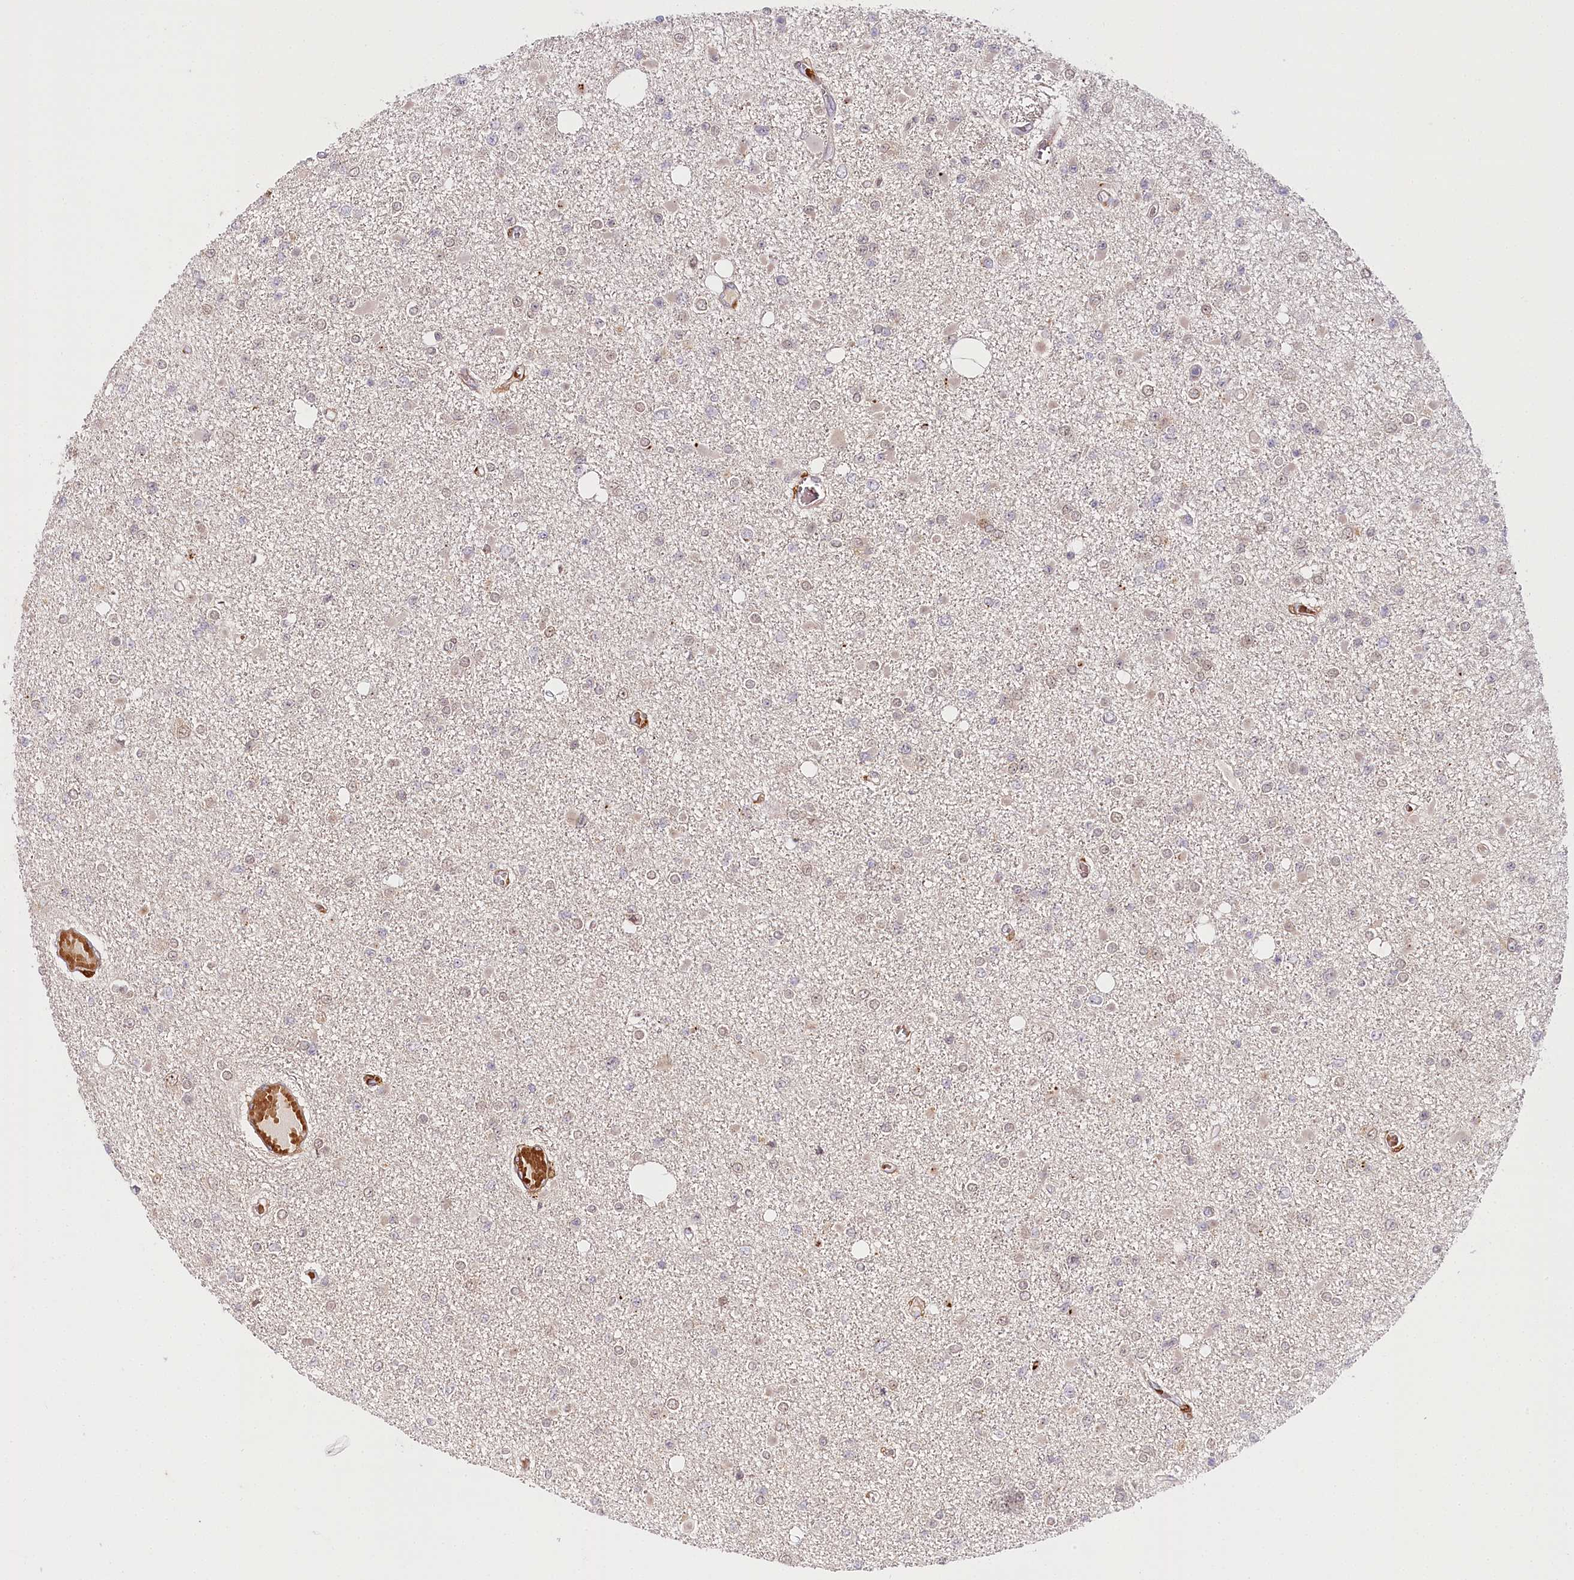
{"staining": {"intensity": "weak", "quantity": "<25%", "location": "nuclear"}, "tissue": "glioma", "cell_type": "Tumor cells", "image_type": "cancer", "snomed": [{"axis": "morphology", "description": "Glioma, malignant, Low grade"}, {"axis": "topography", "description": "Brain"}], "caption": "Glioma was stained to show a protein in brown. There is no significant staining in tumor cells.", "gene": "WDR36", "patient": {"sex": "female", "age": 22}}